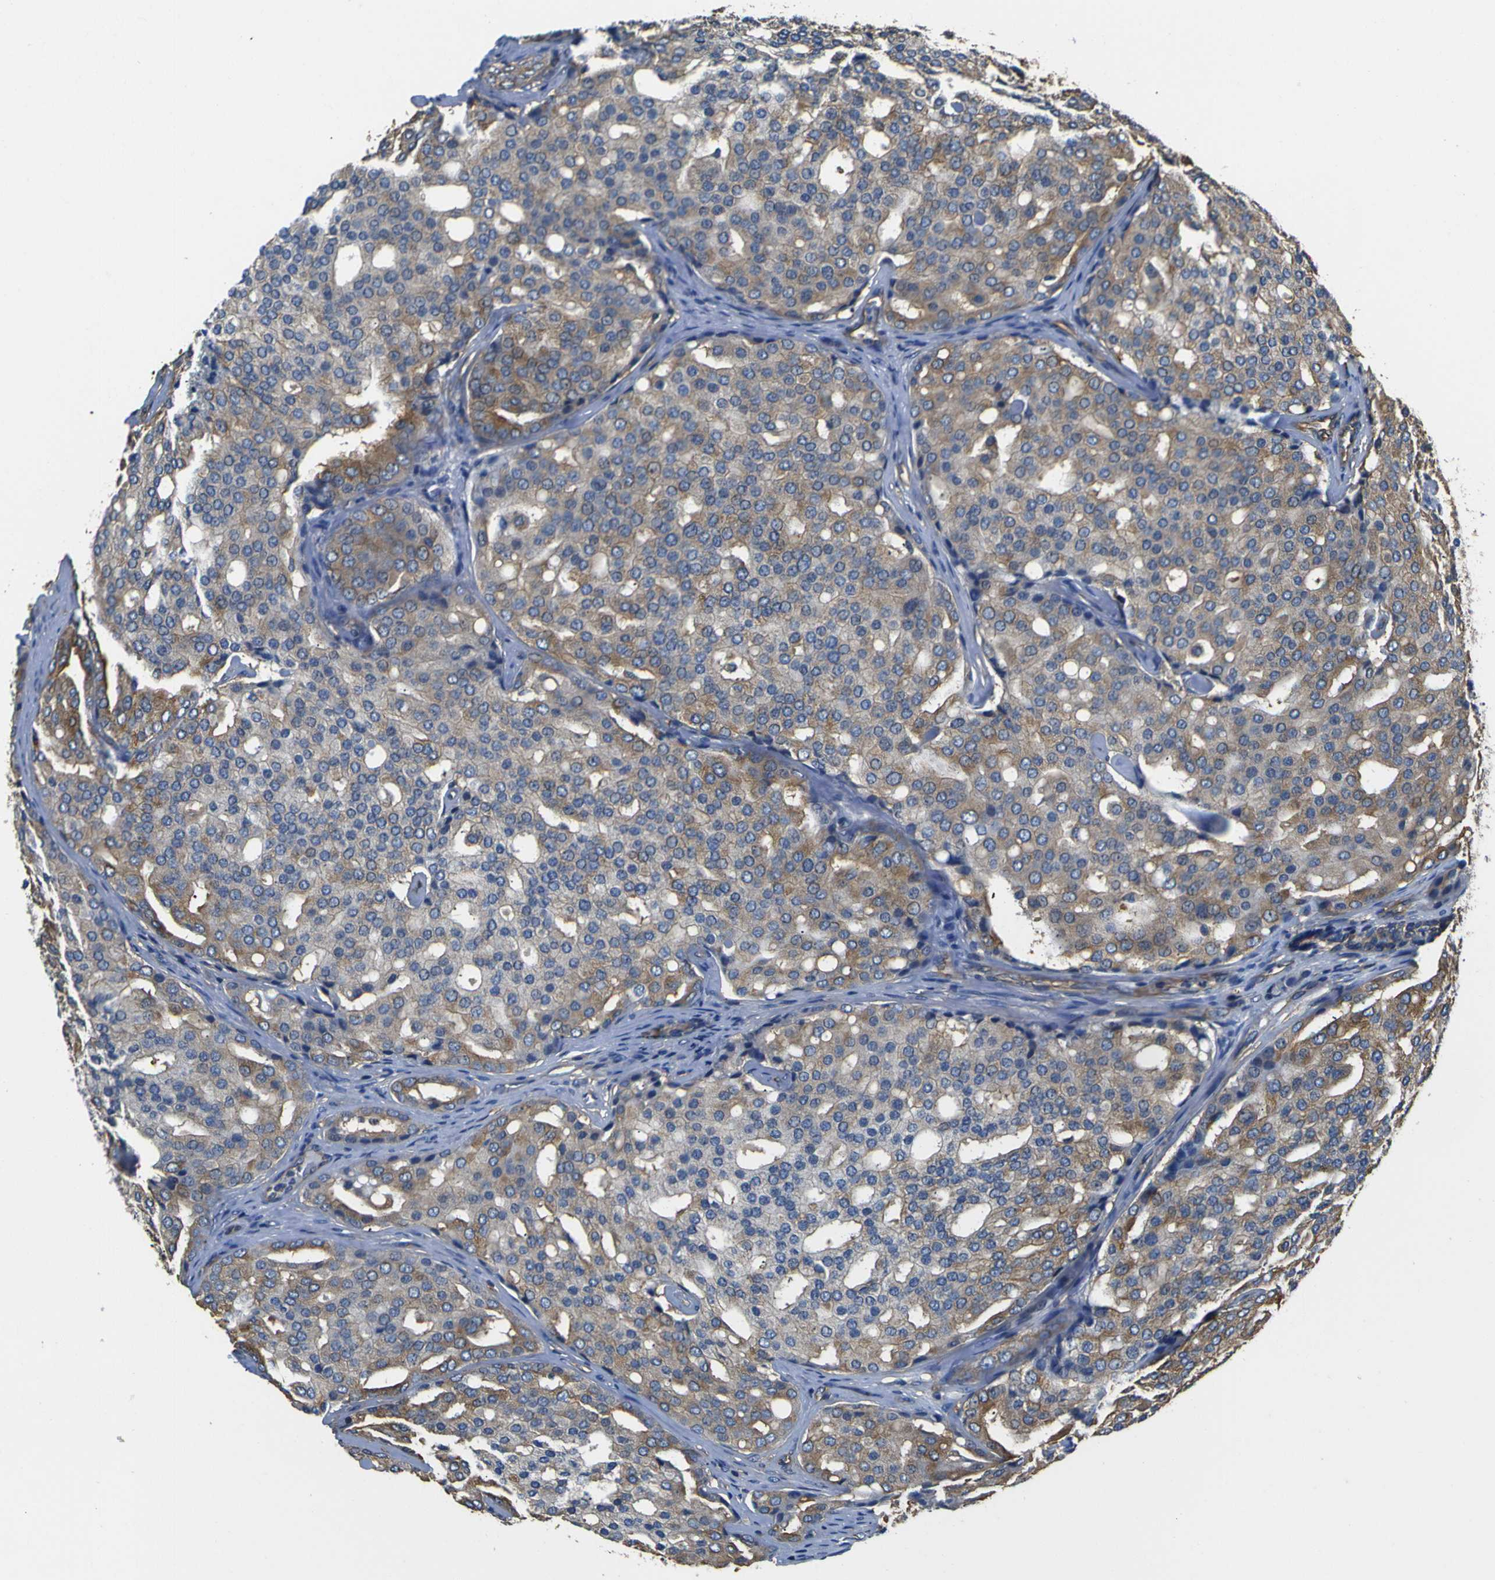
{"staining": {"intensity": "moderate", "quantity": ">75%", "location": "cytoplasmic/membranous"}, "tissue": "prostate cancer", "cell_type": "Tumor cells", "image_type": "cancer", "snomed": [{"axis": "morphology", "description": "Adenocarcinoma, High grade"}, {"axis": "topography", "description": "Prostate"}], "caption": "Tumor cells reveal moderate cytoplasmic/membranous staining in about >75% of cells in prostate cancer. (DAB IHC, brown staining for protein, blue staining for nuclei).", "gene": "TUBB", "patient": {"sex": "male", "age": 64}}